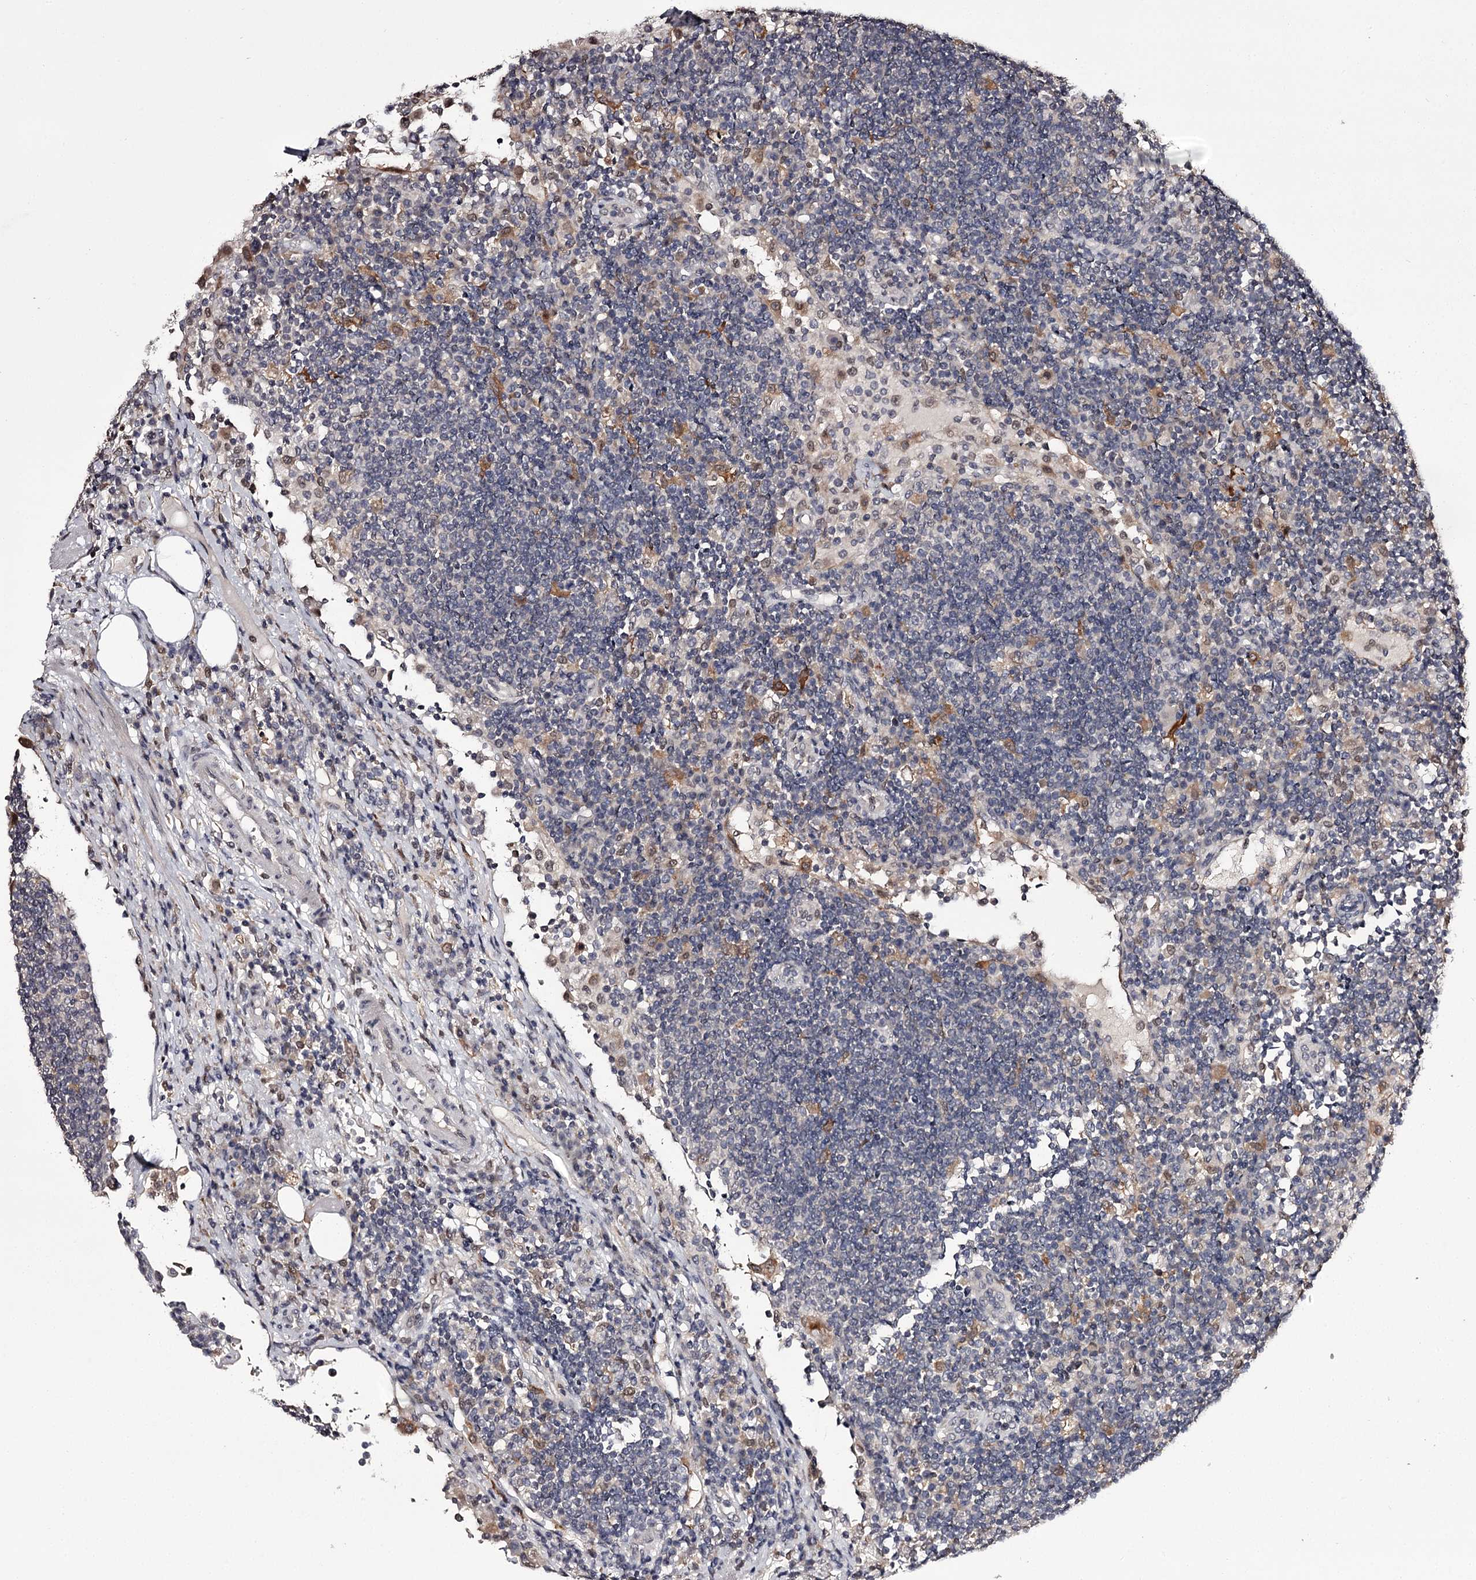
{"staining": {"intensity": "negative", "quantity": "none", "location": "none"}, "tissue": "lymph node", "cell_type": "Germinal center cells", "image_type": "normal", "snomed": [{"axis": "morphology", "description": "Normal tissue, NOS"}, {"axis": "topography", "description": "Lymph node"}], "caption": "Germinal center cells show no significant protein expression in normal lymph node. The staining was performed using DAB (3,3'-diaminobenzidine) to visualize the protein expression in brown, while the nuclei were stained in blue with hematoxylin (Magnification: 20x).", "gene": "SLC32A1", "patient": {"sex": "female", "age": 53}}